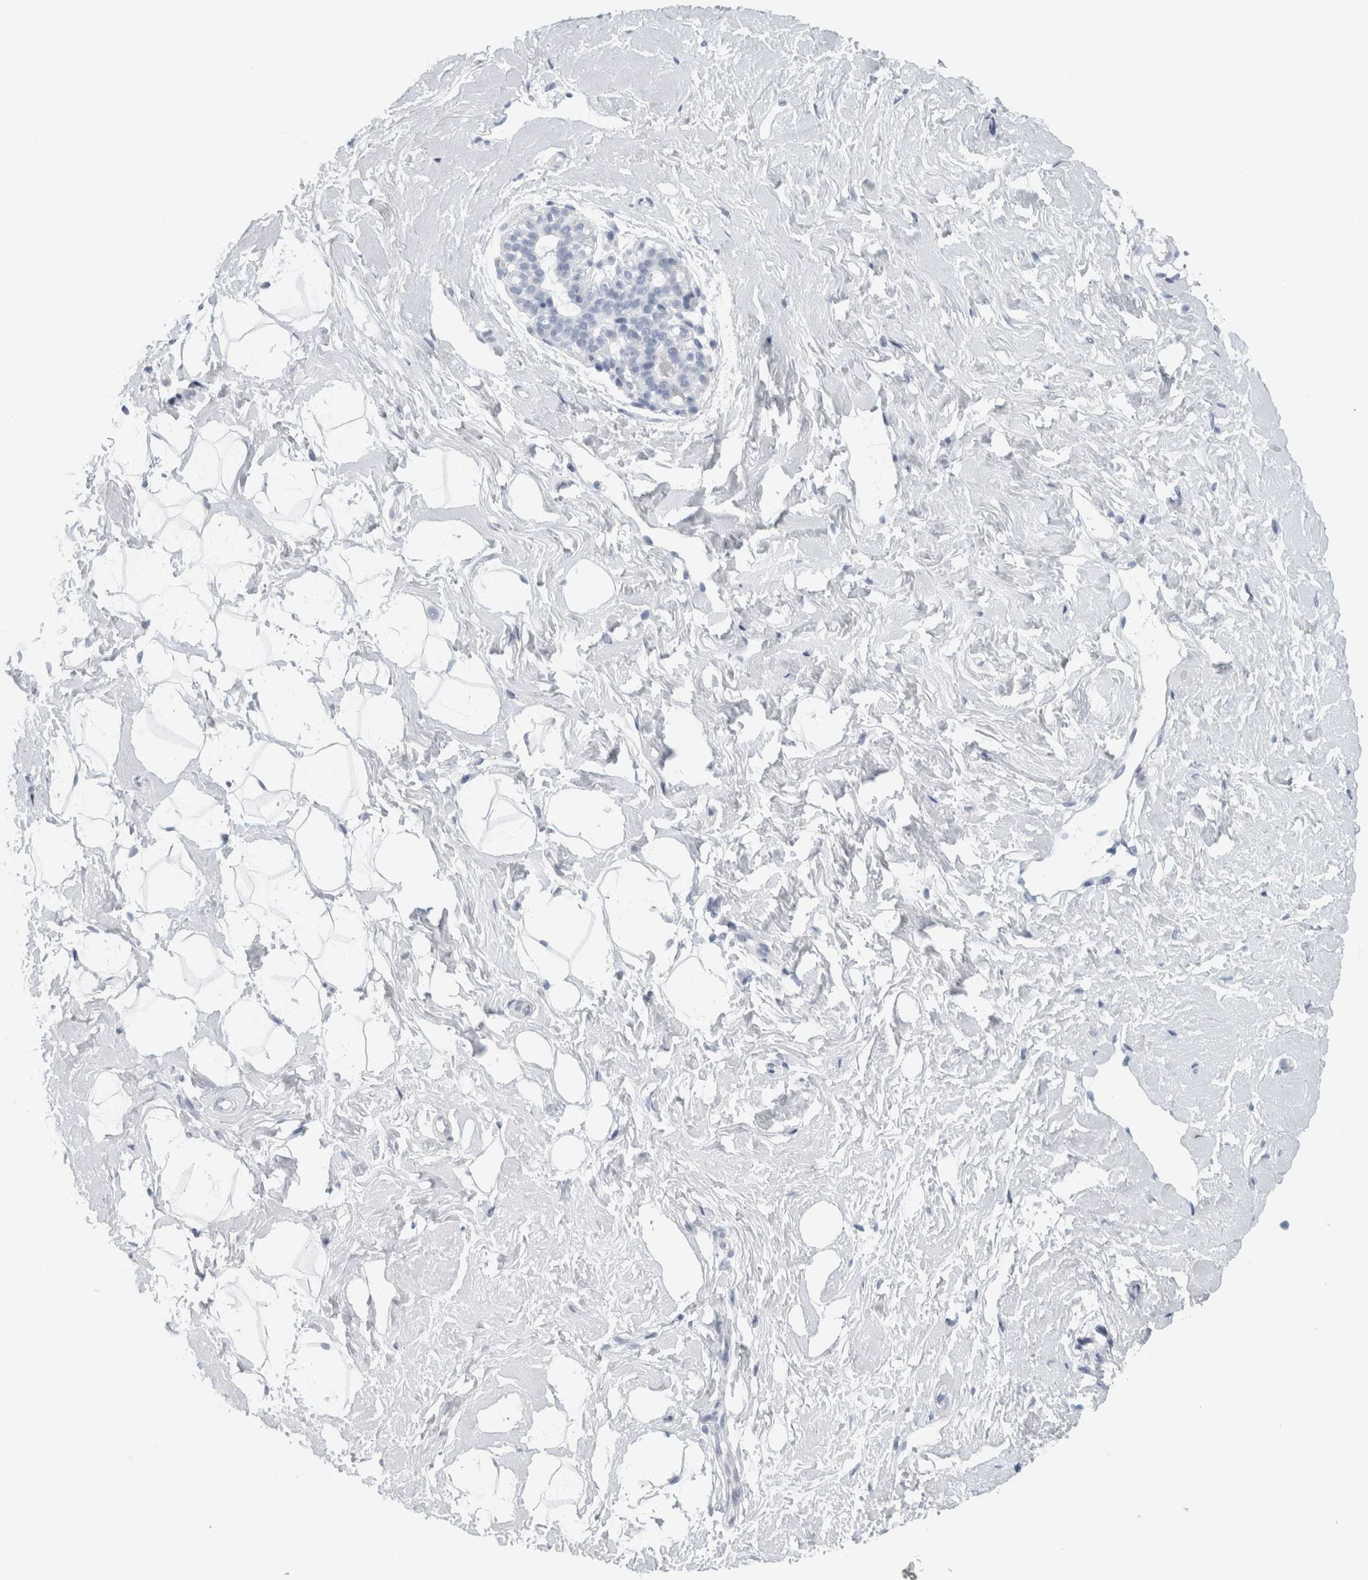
{"staining": {"intensity": "negative", "quantity": "none", "location": "none"}, "tissue": "breast", "cell_type": "Adipocytes", "image_type": "normal", "snomed": [{"axis": "morphology", "description": "Normal tissue, NOS"}, {"axis": "topography", "description": "Breast"}], "caption": "The image exhibits no staining of adipocytes in benign breast.", "gene": "CPE", "patient": {"sex": "female", "age": 23}}